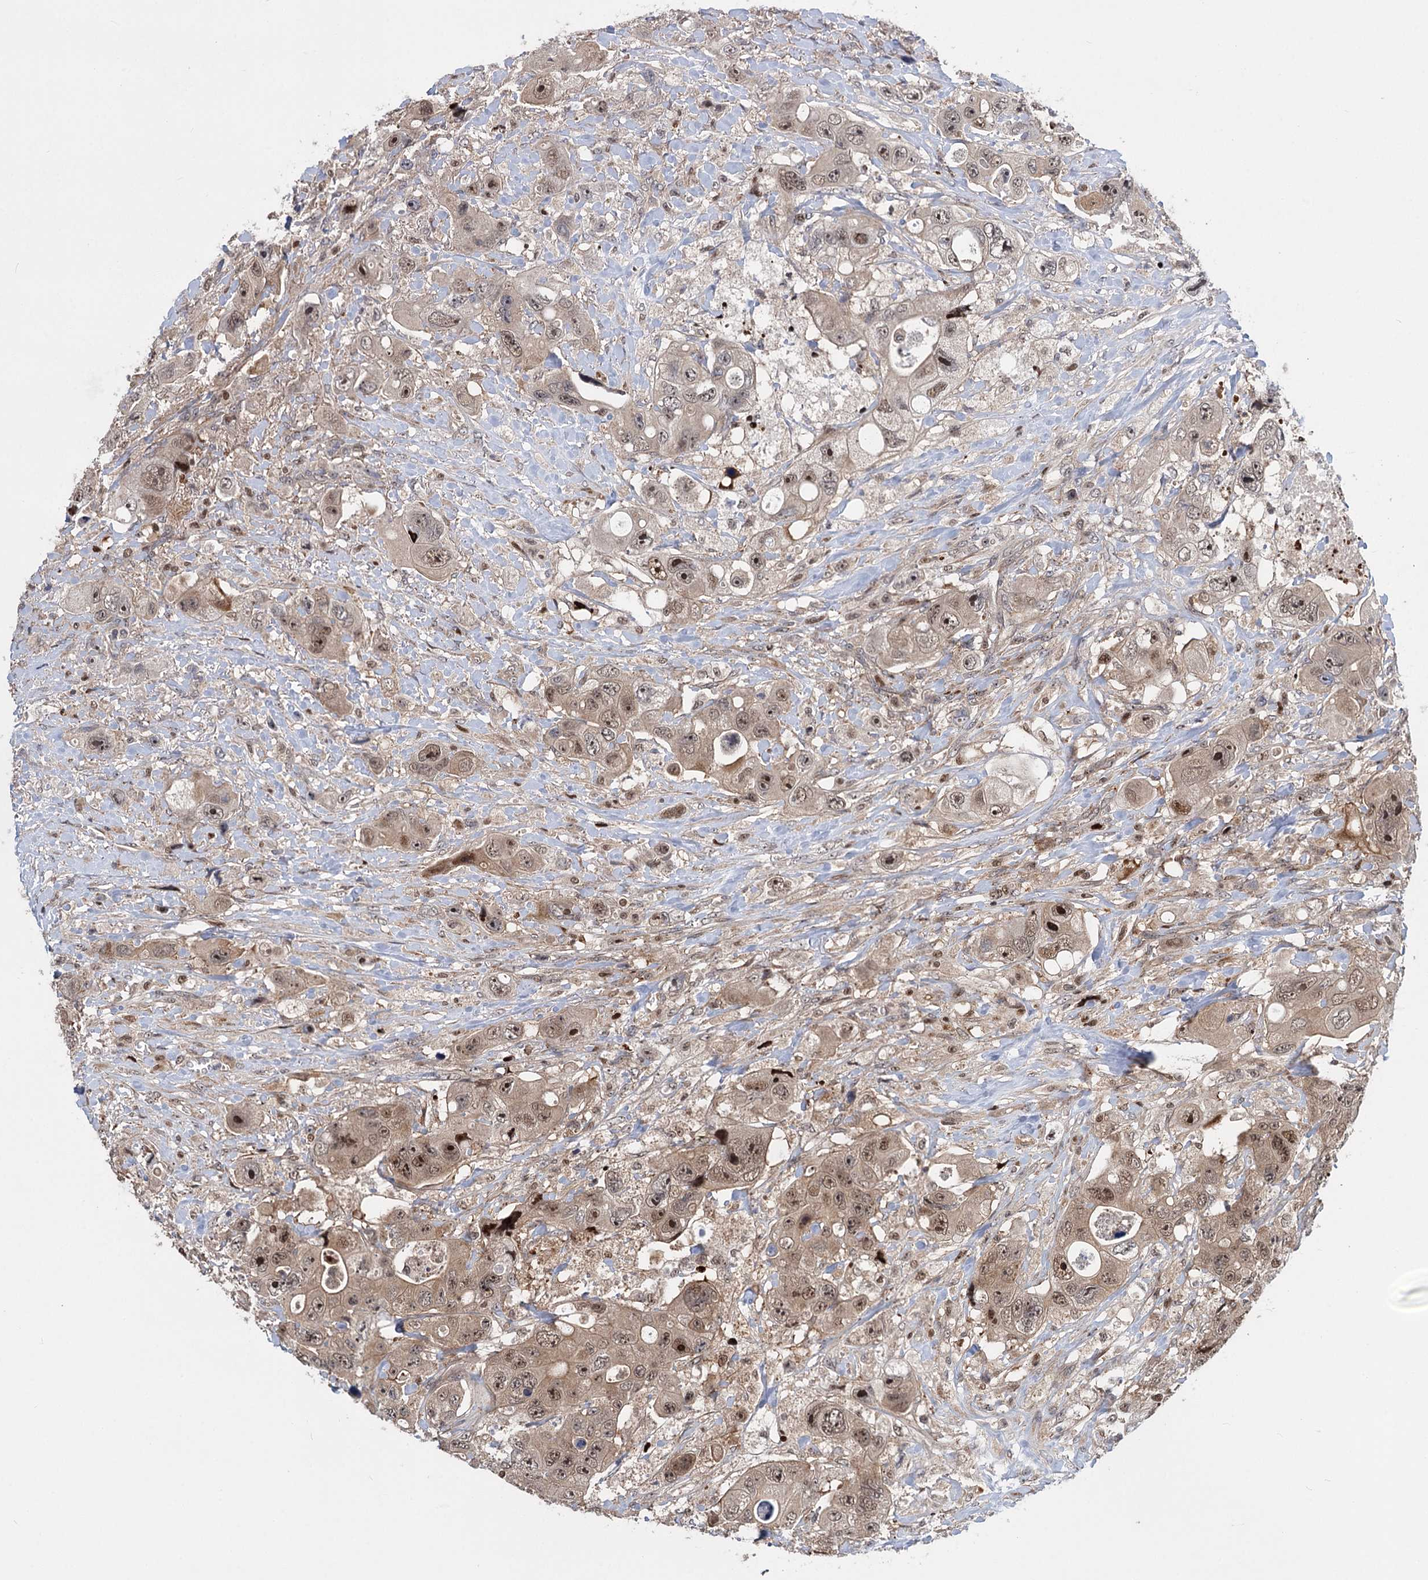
{"staining": {"intensity": "moderate", "quantity": ">75%", "location": "nuclear"}, "tissue": "colorectal cancer", "cell_type": "Tumor cells", "image_type": "cancer", "snomed": [{"axis": "morphology", "description": "Adenocarcinoma, NOS"}, {"axis": "topography", "description": "Colon"}], "caption": "Tumor cells show medium levels of moderate nuclear expression in approximately >75% of cells in human colorectal cancer.", "gene": "GPBP1", "patient": {"sex": "female", "age": 46}}